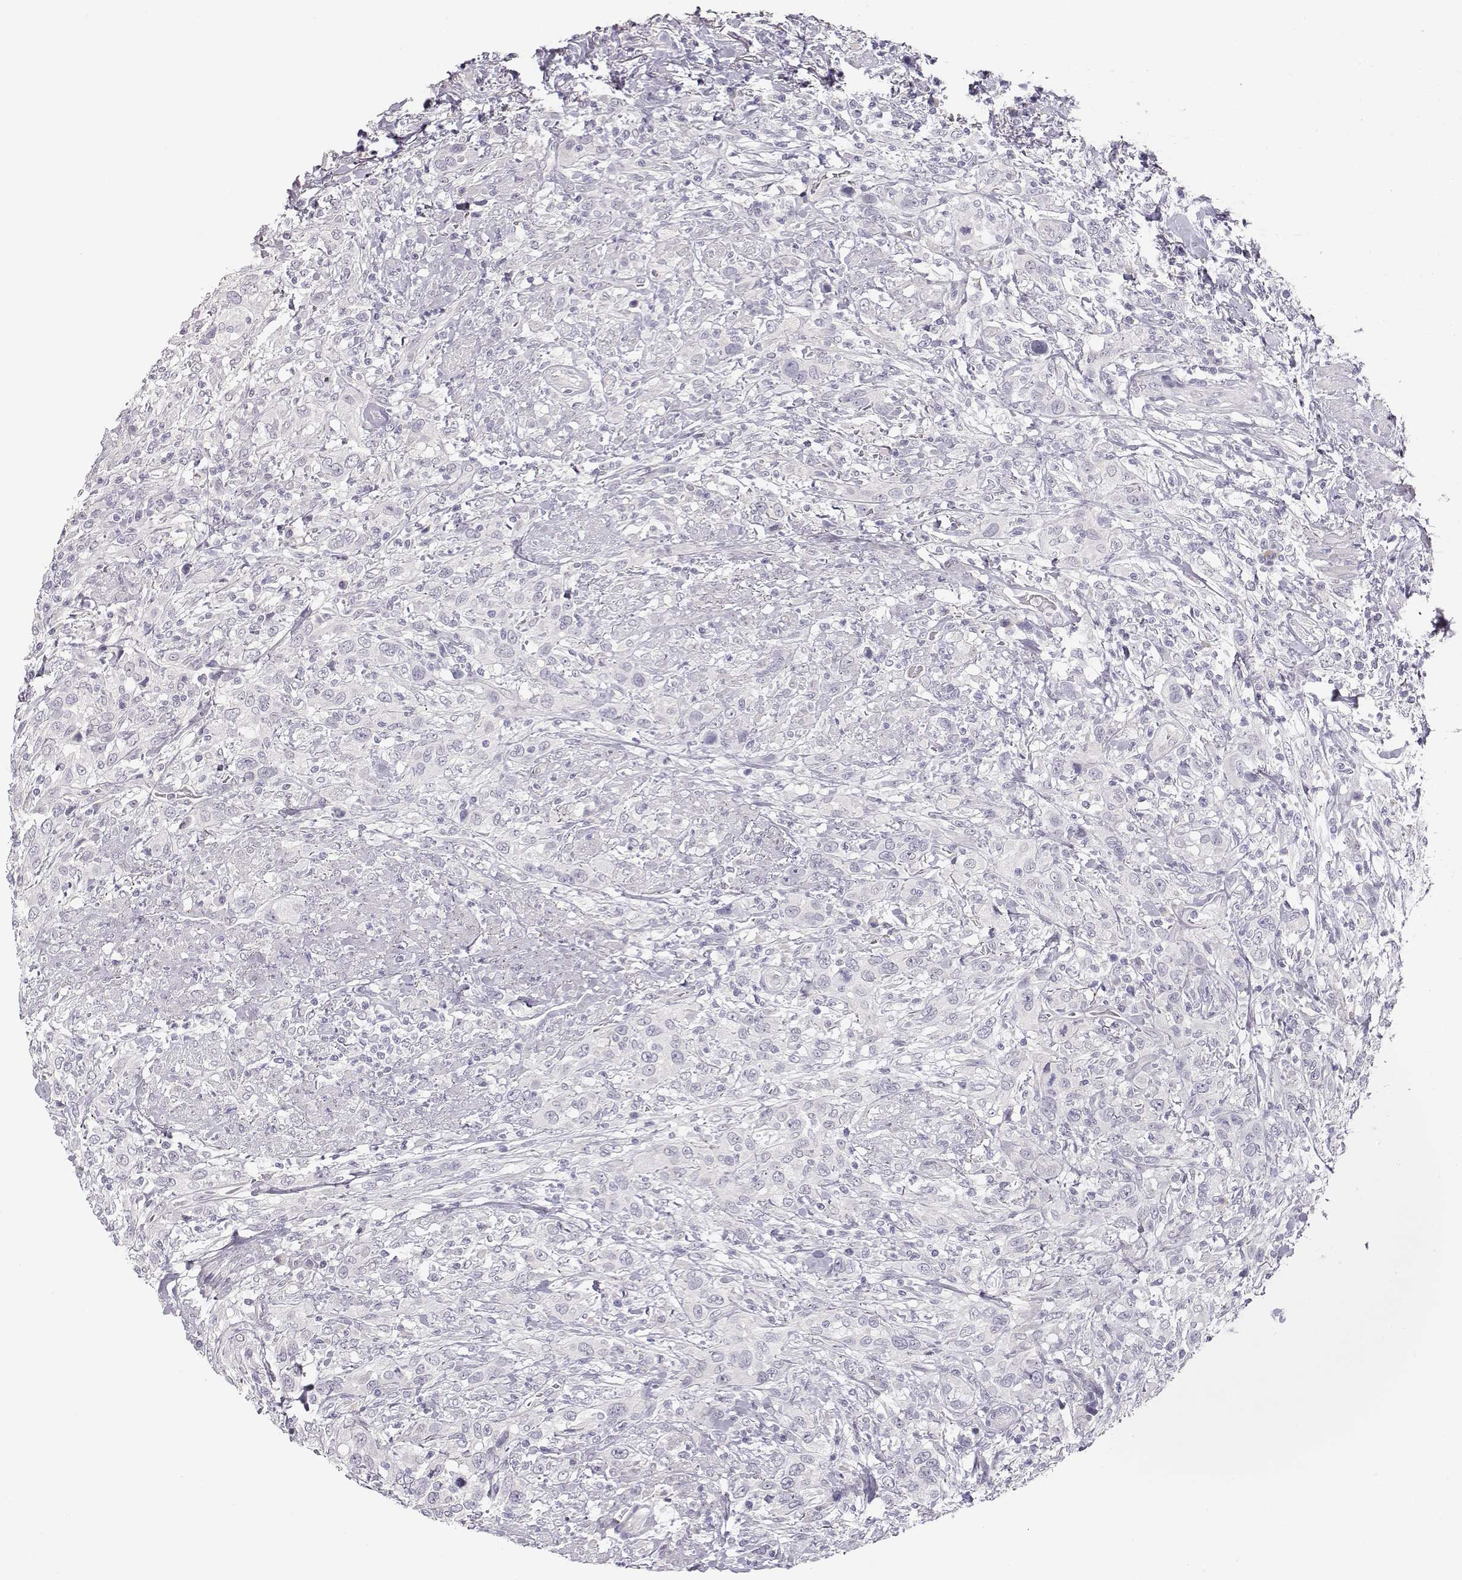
{"staining": {"intensity": "negative", "quantity": "none", "location": "none"}, "tissue": "urothelial cancer", "cell_type": "Tumor cells", "image_type": "cancer", "snomed": [{"axis": "morphology", "description": "Urothelial carcinoma, NOS"}, {"axis": "morphology", "description": "Urothelial carcinoma, High grade"}, {"axis": "topography", "description": "Urinary bladder"}], "caption": "An image of human transitional cell carcinoma is negative for staining in tumor cells.", "gene": "TTC26", "patient": {"sex": "female", "age": 64}}